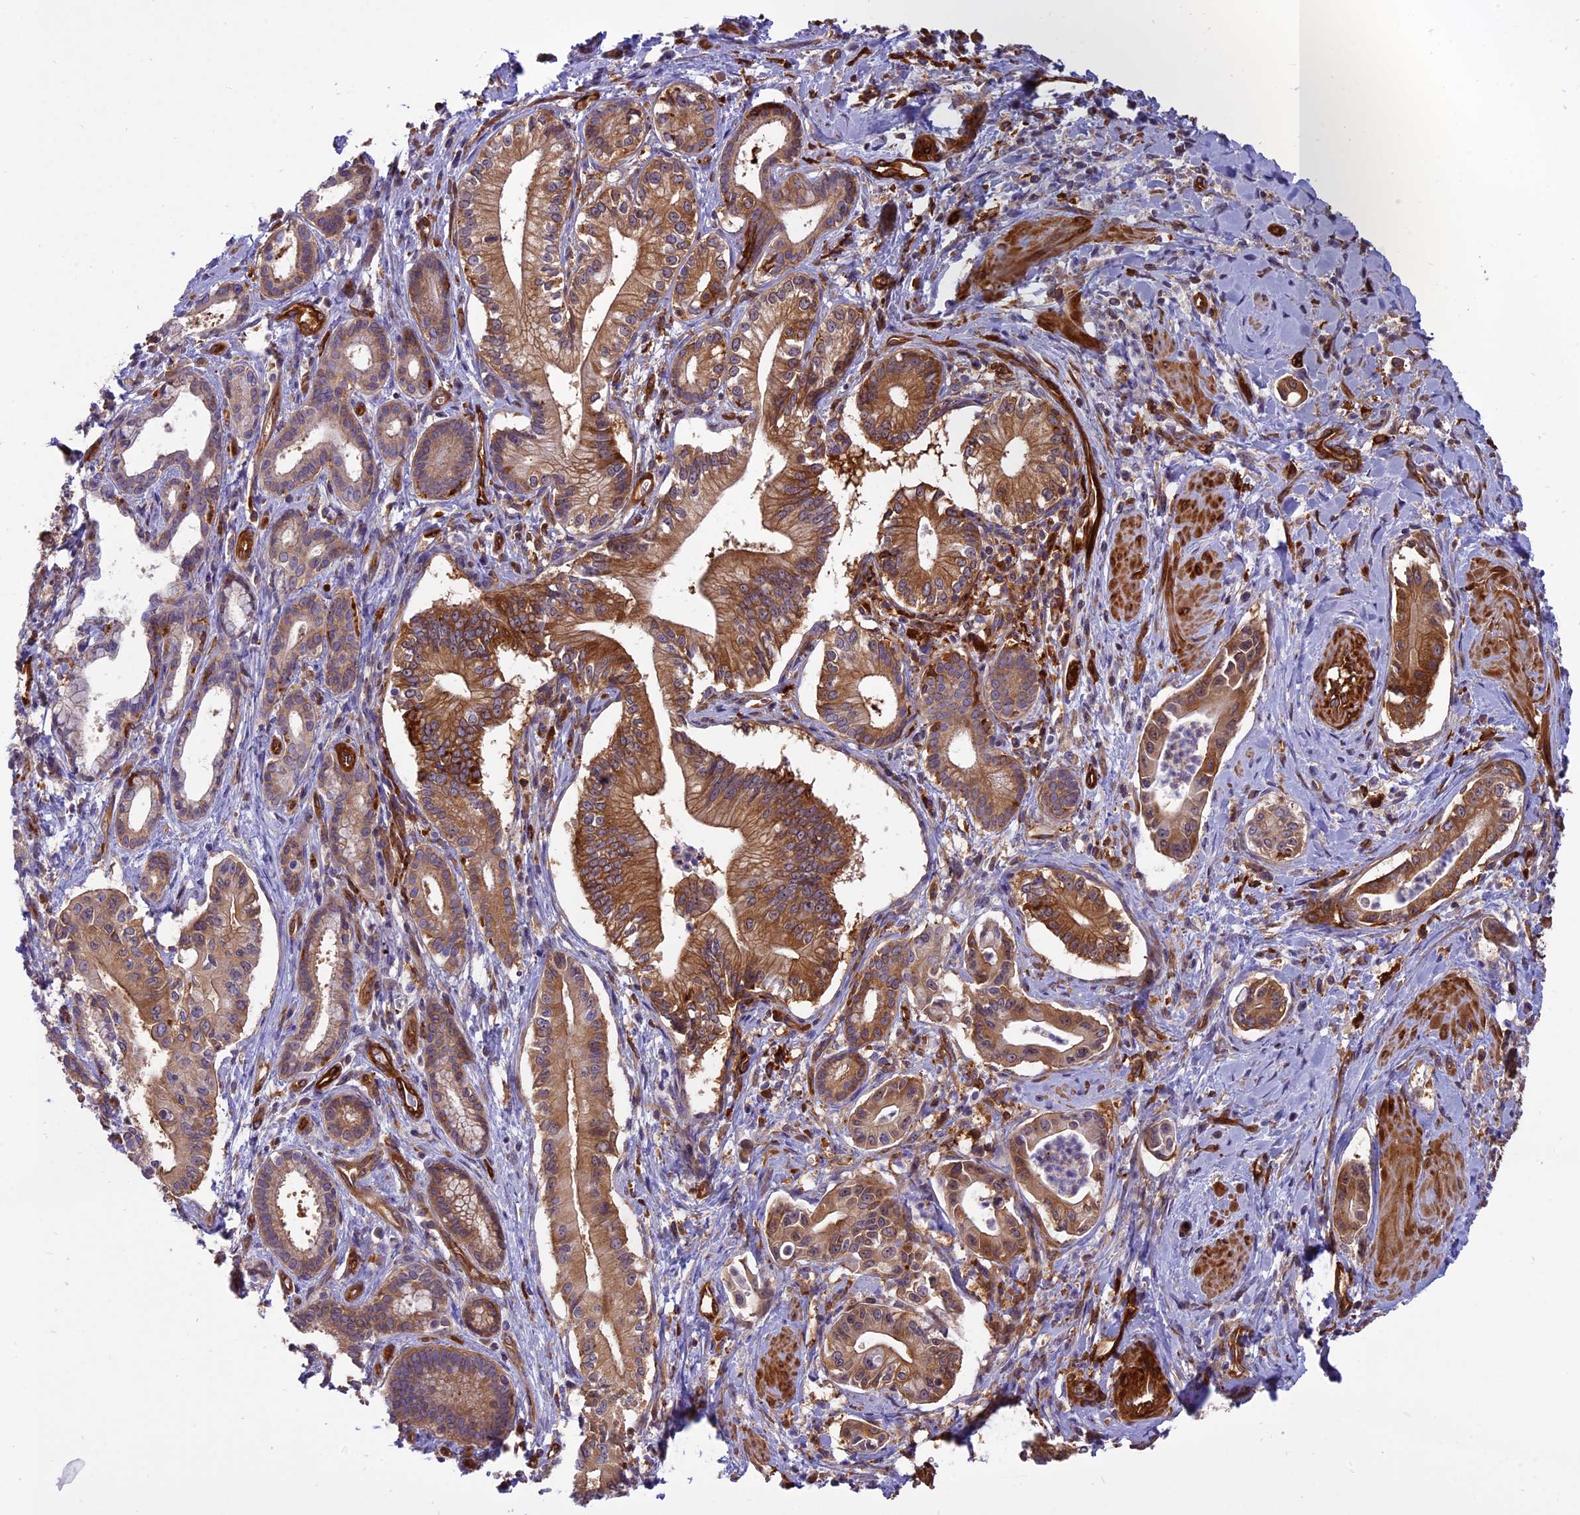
{"staining": {"intensity": "moderate", "quantity": ">75%", "location": "cytoplasmic/membranous"}, "tissue": "pancreatic cancer", "cell_type": "Tumor cells", "image_type": "cancer", "snomed": [{"axis": "morphology", "description": "Adenocarcinoma, NOS"}, {"axis": "topography", "description": "Pancreas"}], "caption": "Immunohistochemistry (IHC) of human pancreatic cancer (adenocarcinoma) exhibits medium levels of moderate cytoplasmic/membranous positivity in approximately >75% of tumor cells. (IHC, brightfield microscopy, high magnification).", "gene": "EHBP1L1", "patient": {"sex": "male", "age": 78}}